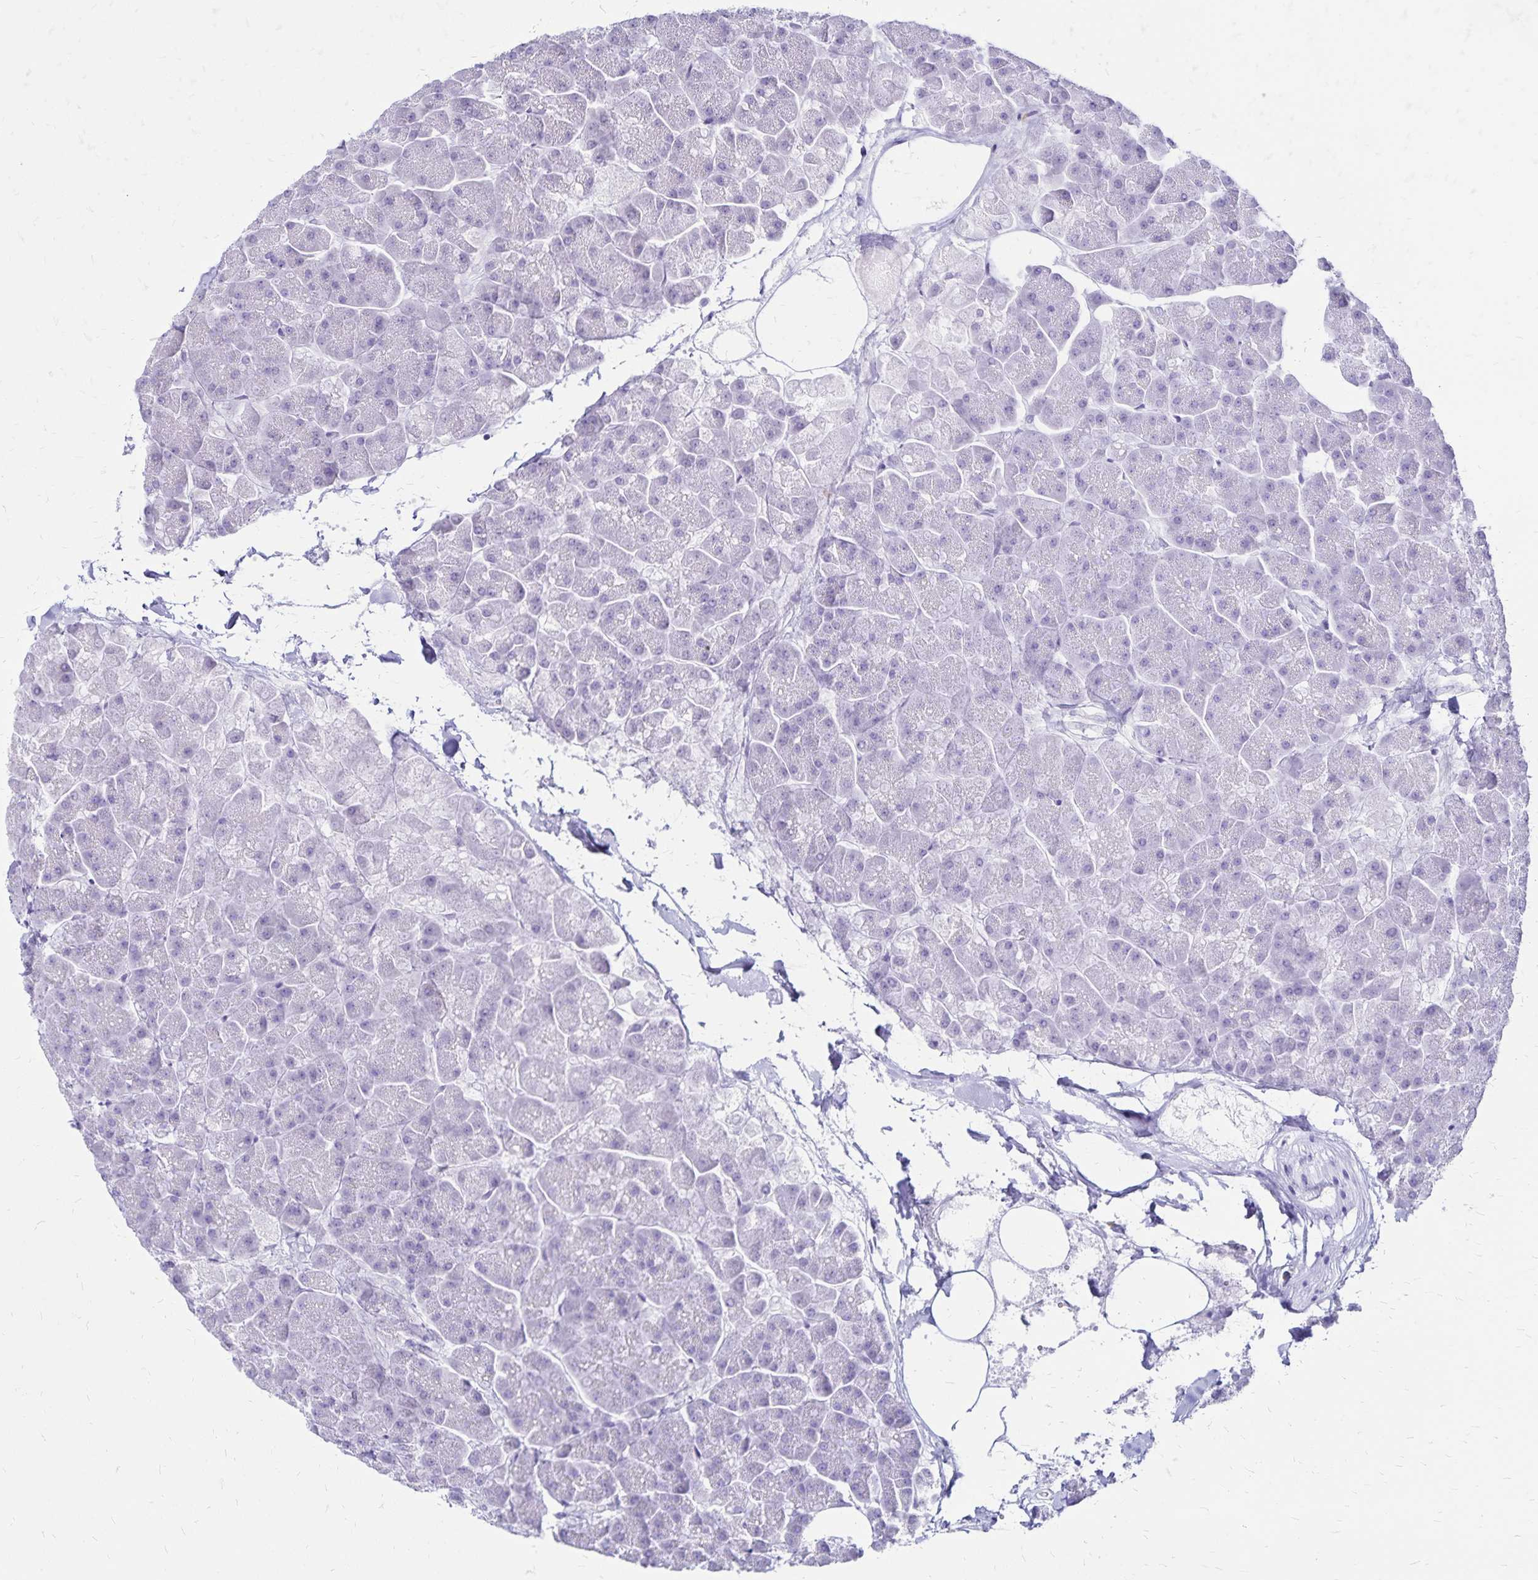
{"staining": {"intensity": "negative", "quantity": "none", "location": "none"}, "tissue": "pancreas", "cell_type": "Exocrine glandular cells", "image_type": "normal", "snomed": [{"axis": "morphology", "description": "Normal tissue, NOS"}, {"axis": "topography", "description": "Pancreas"}, {"axis": "topography", "description": "Peripheral nerve tissue"}], "caption": "Exocrine glandular cells are negative for protein expression in benign human pancreas. (DAB immunohistochemistry, high magnification).", "gene": "LIN28B", "patient": {"sex": "male", "age": 54}}